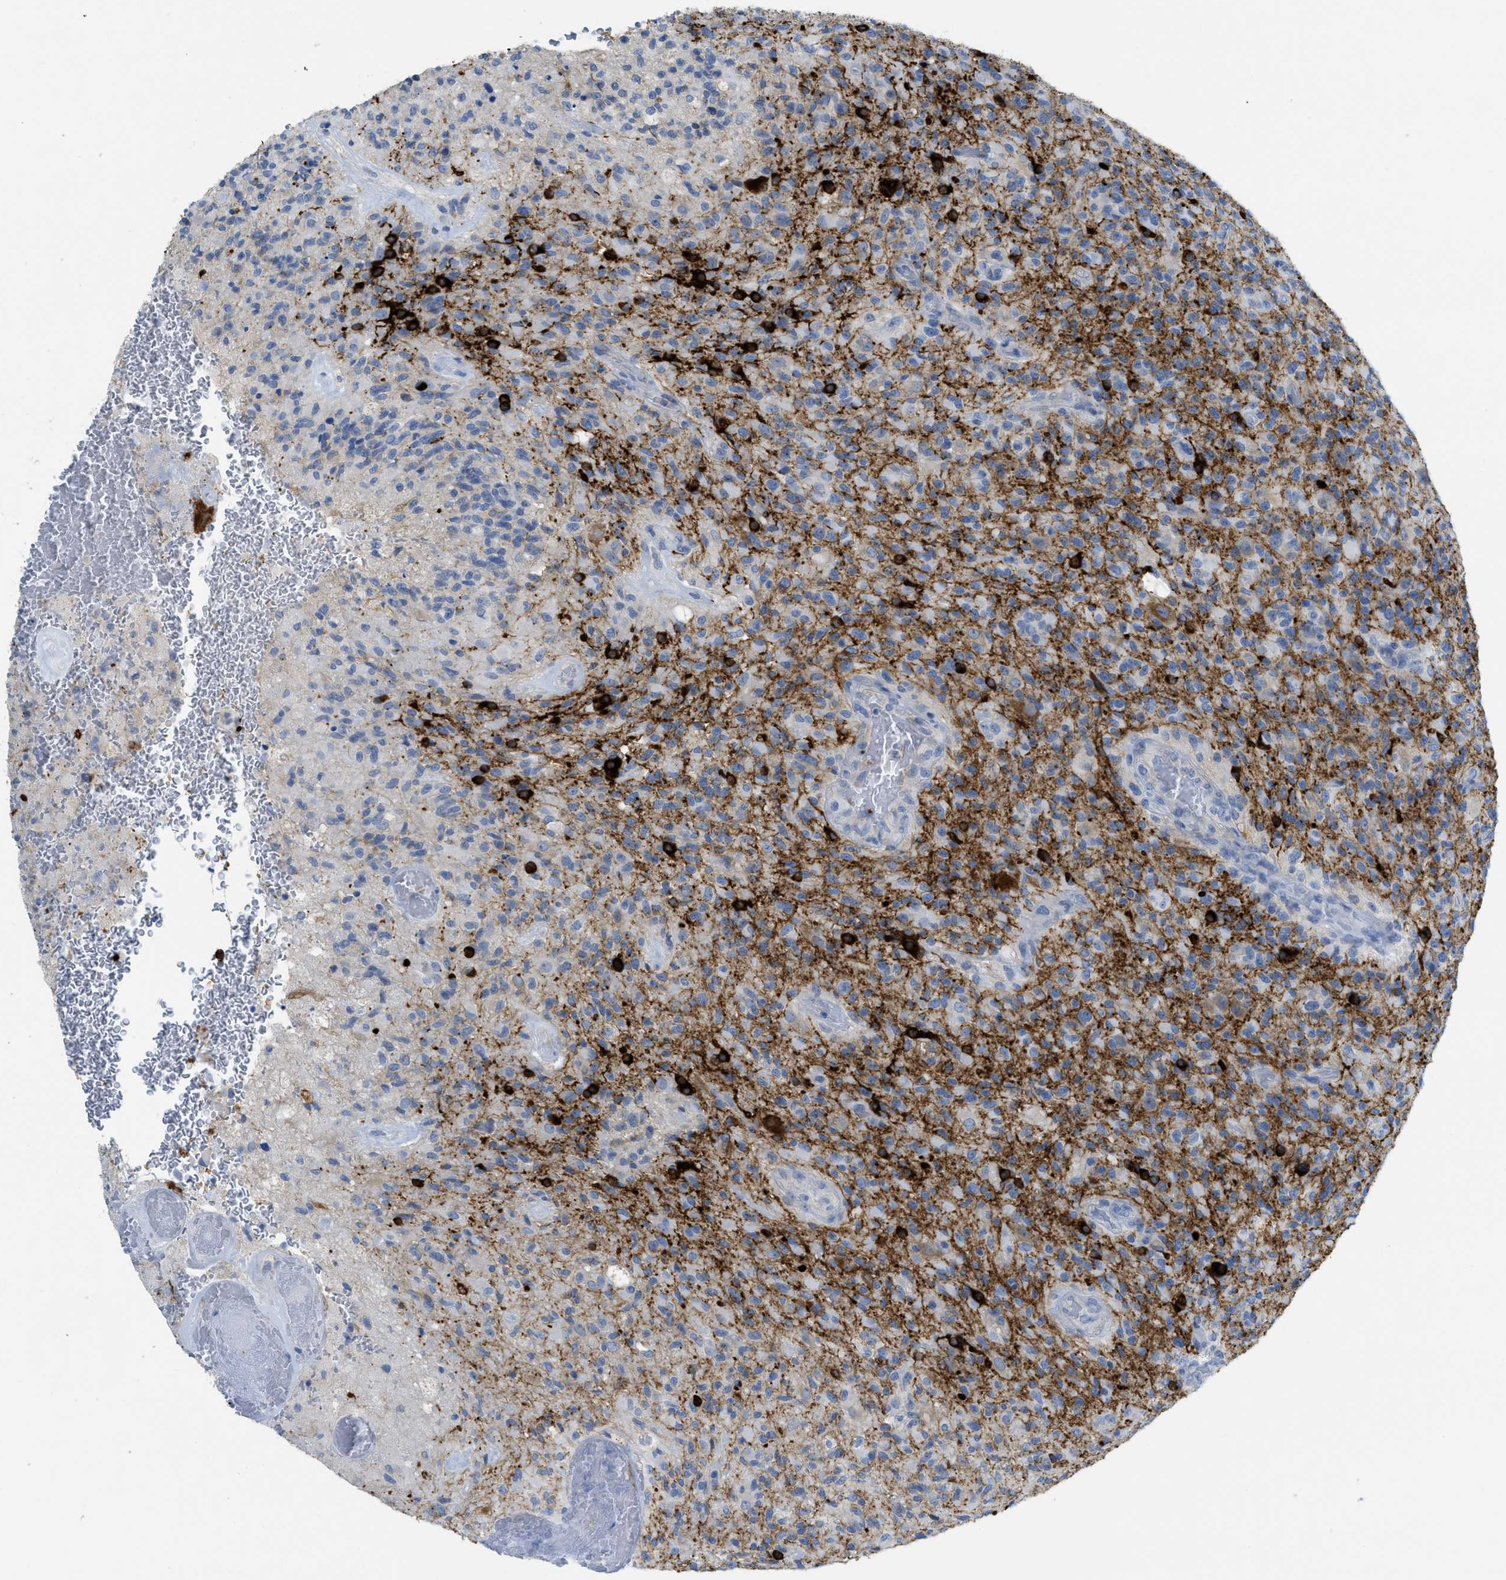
{"staining": {"intensity": "strong", "quantity": "<25%", "location": "cytoplasmic/membranous"}, "tissue": "glioma", "cell_type": "Tumor cells", "image_type": "cancer", "snomed": [{"axis": "morphology", "description": "Glioma, malignant, High grade"}, {"axis": "topography", "description": "Brain"}], "caption": "Glioma tissue displays strong cytoplasmic/membranous positivity in about <25% of tumor cells", "gene": "CNNM4", "patient": {"sex": "male", "age": 71}}